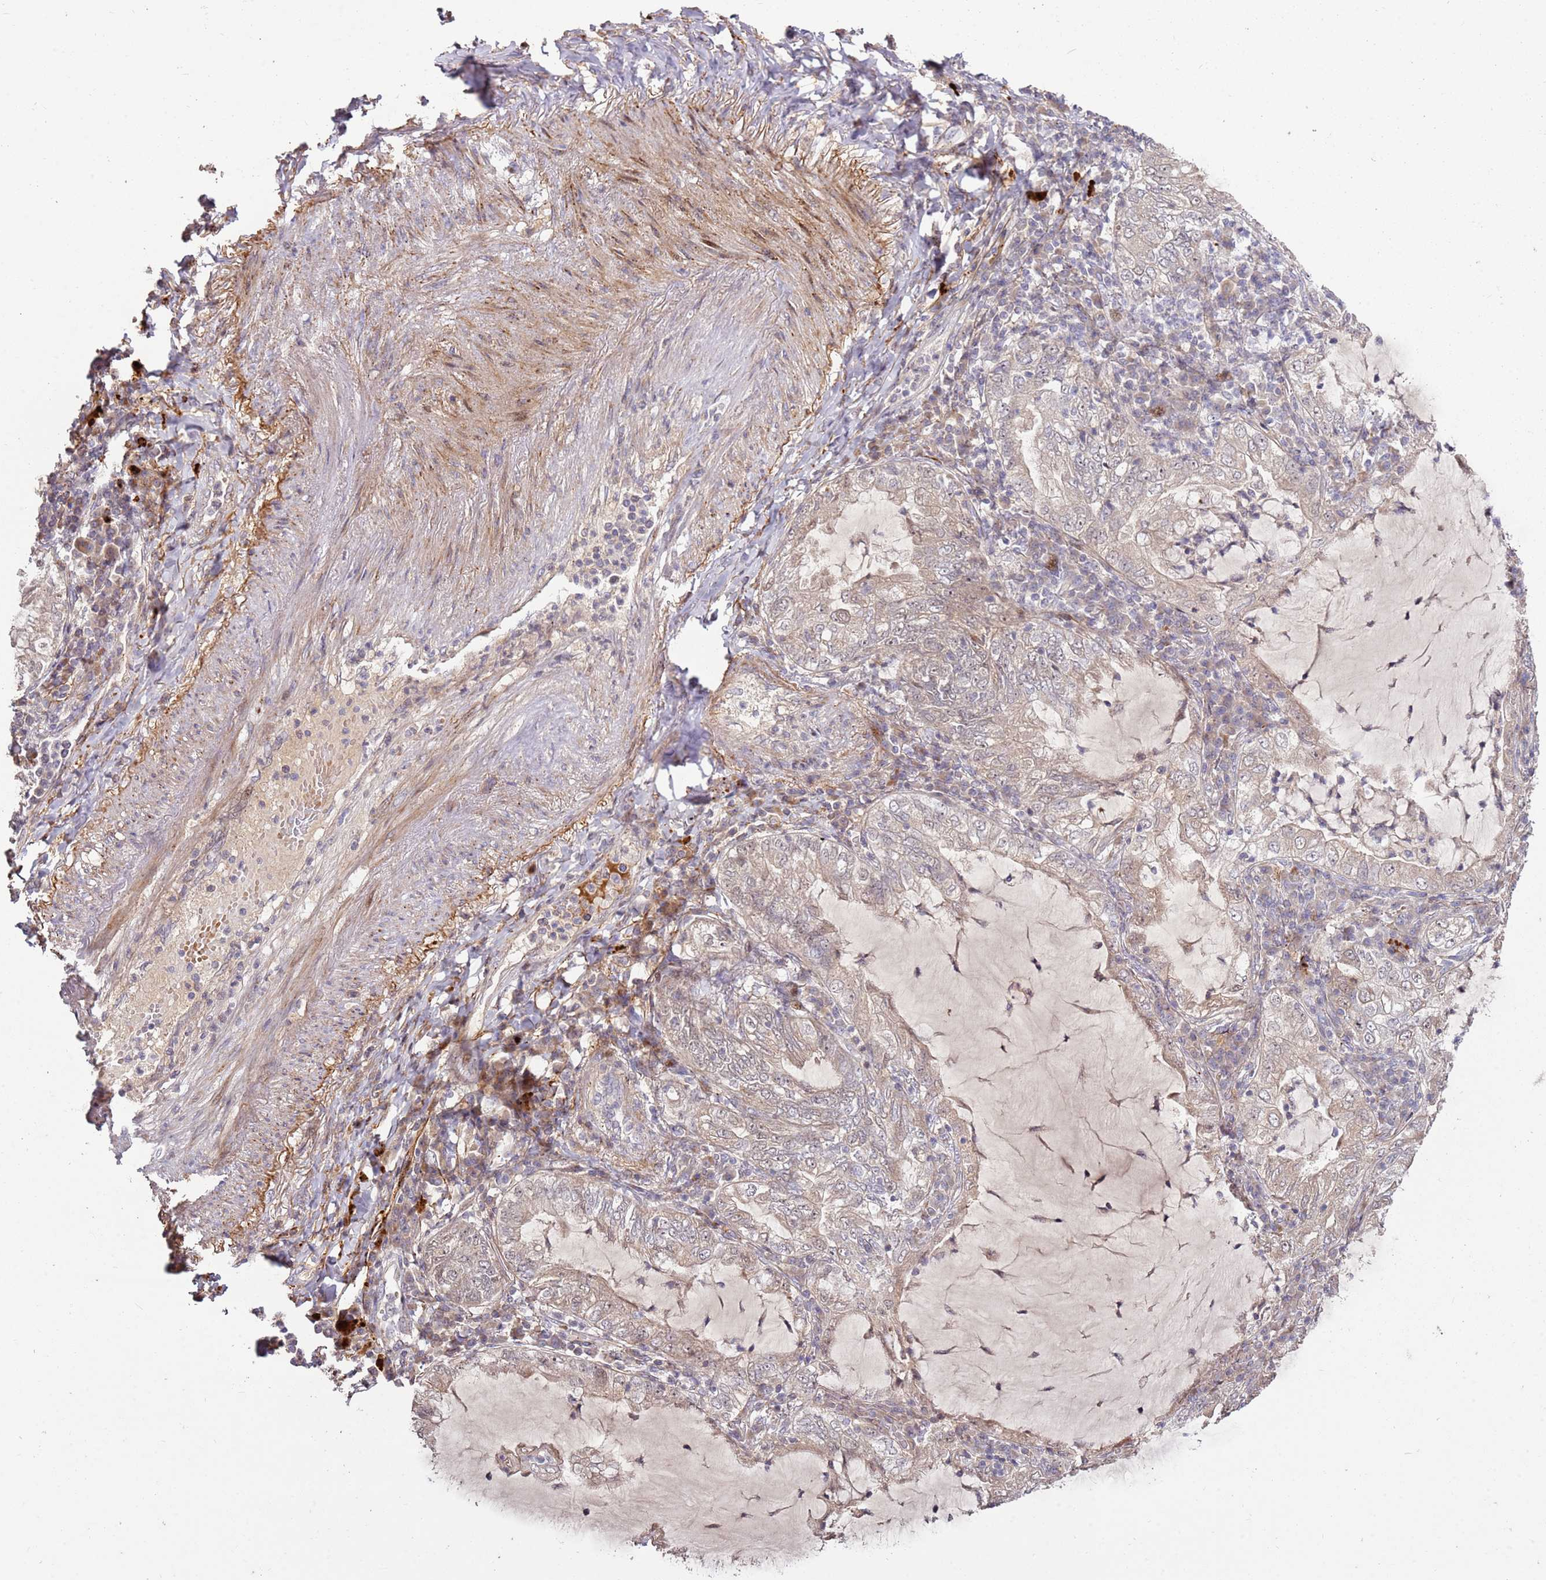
{"staining": {"intensity": "weak", "quantity": "25%-75%", "location": "cytoplasmic/membranous"}, "tissue": "lung cancer", "cell_type": "Tumor cells", "image_type": "cancer", "snomed": [{"axis": "morphology", "description": "Adenocarcinoma, NOS"}, {"axis": "topography", "description": "Lung"}], "caption": "Immunohistochemical staining of adenocarcinoma (lung) exhibits low levels of weak cytoplasmic/membranous protein expression in about 25%-75% of tumor cells.", "gene": "RHBDL1", "patient": {"sex": "female", "age": 73}}